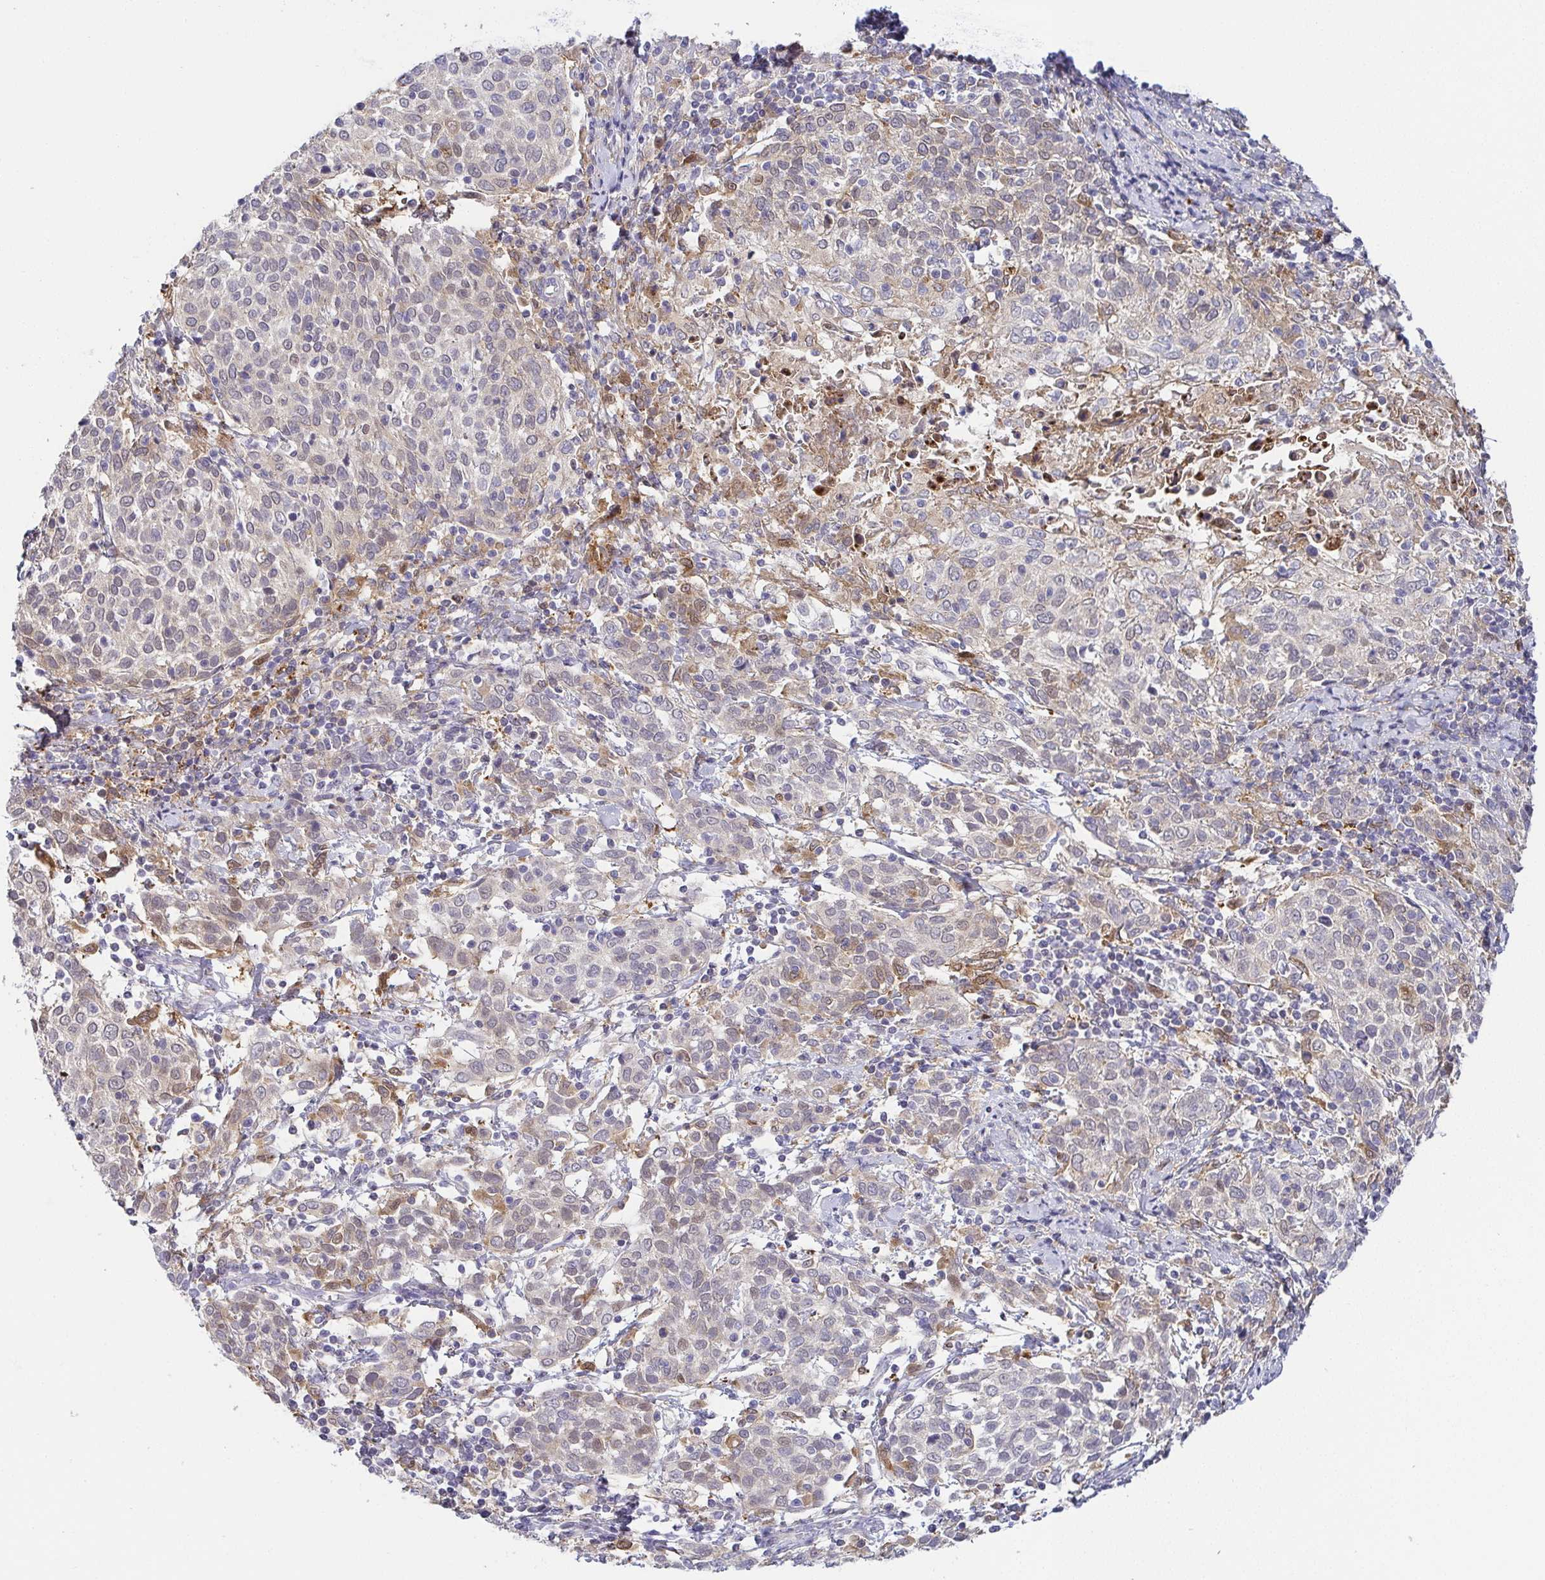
{"staining": {"intensity": "negative", "quantity": "none", "location": "none"}, "tissue": "cervical cancer", "cell_type": "Tumor cells", "image_type": "cancer", "snomed": [{"axis": "morphology", "description": "Squamous cell carcinoma, NOS"}, {"axis": "topography", "description": "Cervix"}], "caption": "The image reveals no staining of tumor cells in cervical cancer. The staining is performed using DAB brown chromogen with nuclei counter-stained in using hematoxylin.", "gene": "RNASE7", "patient": {"sex": "female", "age": 61}}